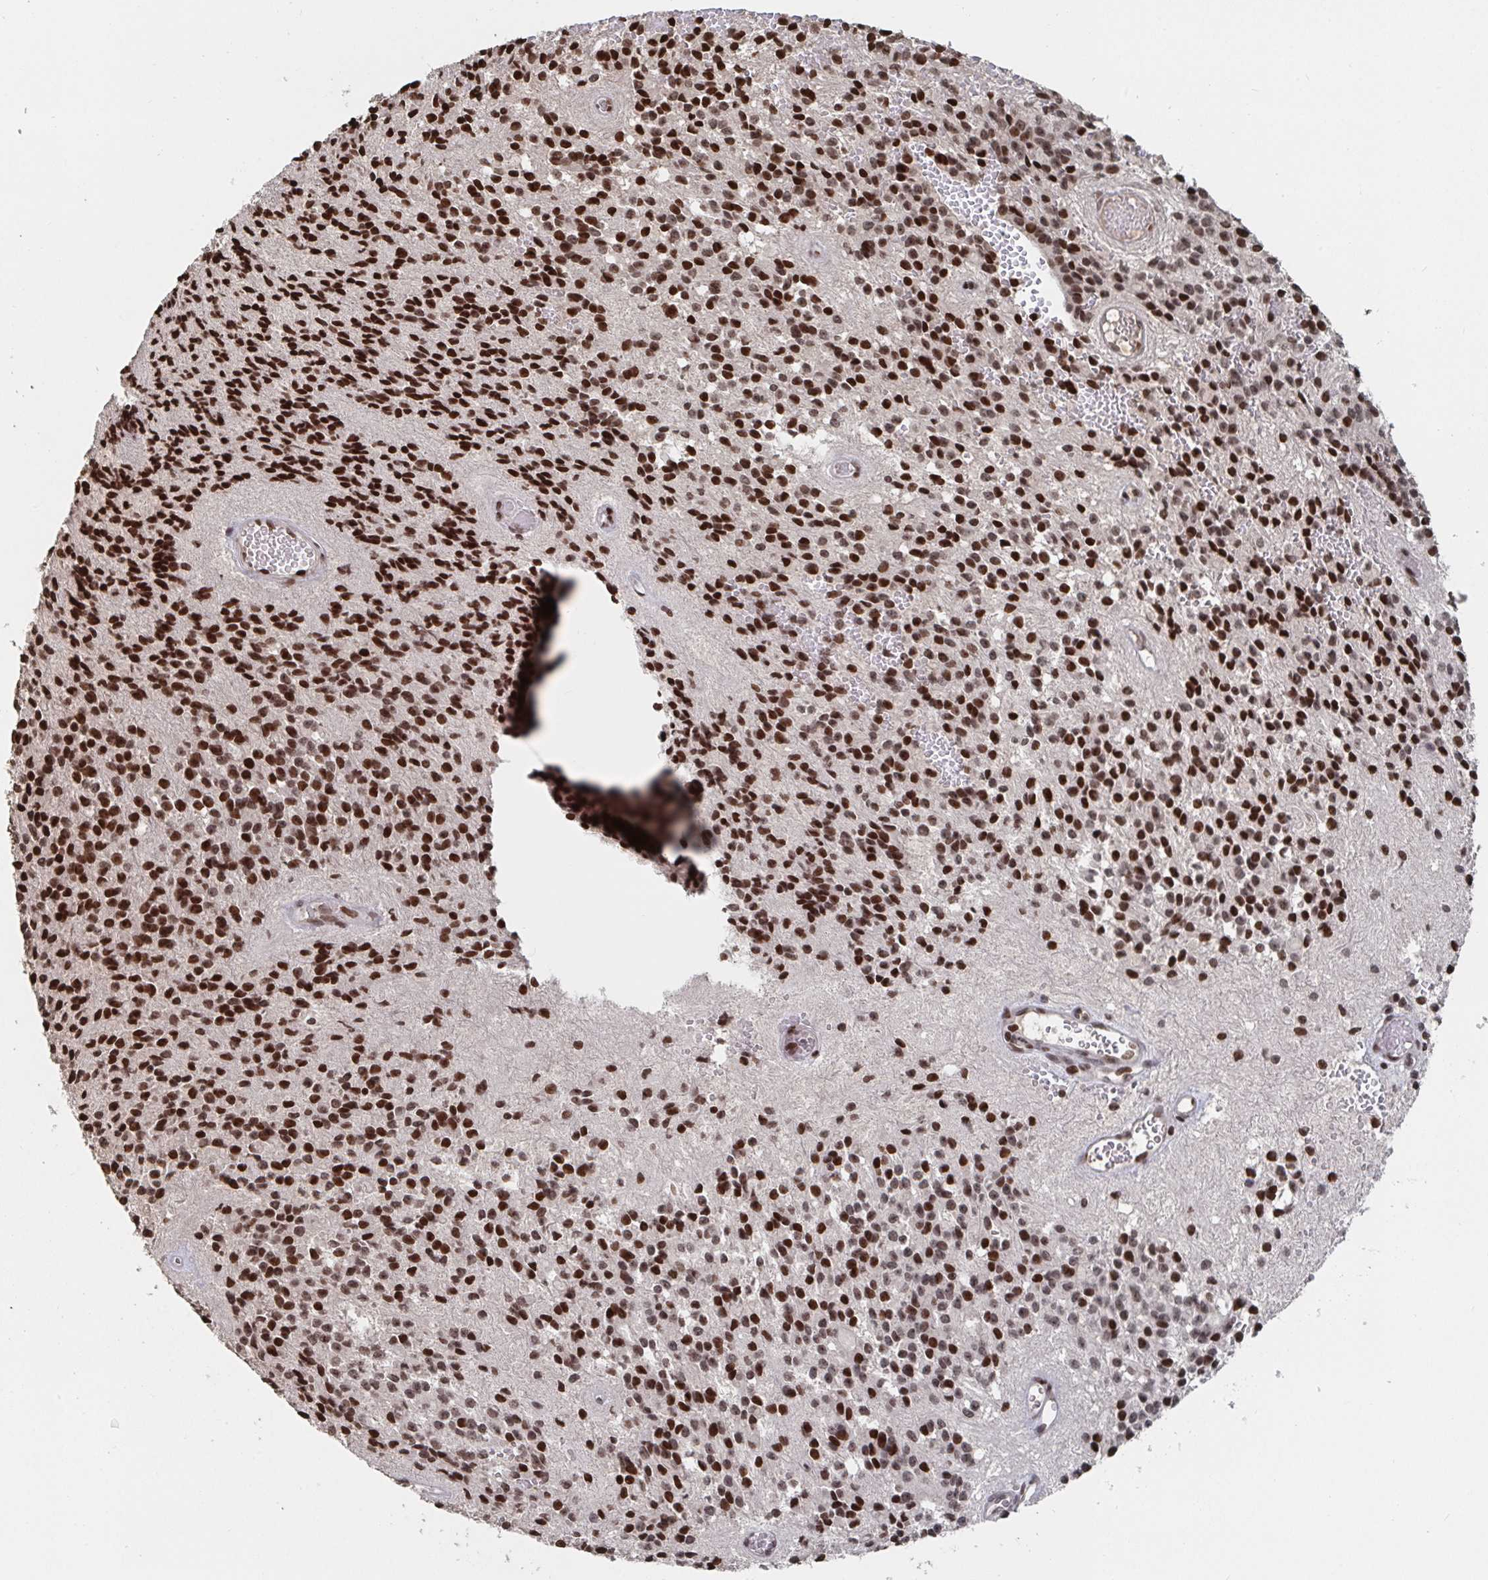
{"staining": {"intensity": "strong", "quantity": ">75%", "location": "nuclear"}, "tissue": "glioma", "cell_type": "Tumor cells", "image_type": "cancer", "snomed": [{"axis": "morphology", "description": "Glioma, malignant, Low grade"}, {"axis": "topography", "description": "Brain"}], "caption": "Strong nuclear protein staining is present in approximately >75% of tumor cells in malignant glioma (low-grade). The staining was performed using DAB (3,3'-diaminobenzidine) to visualize the protein expression in brown, while the nuclei were stained in blue with hematoxylin (Magnification: 20x).", "gene": "ZDHHC12", "patient": {"sex": "male", "age": 31}}